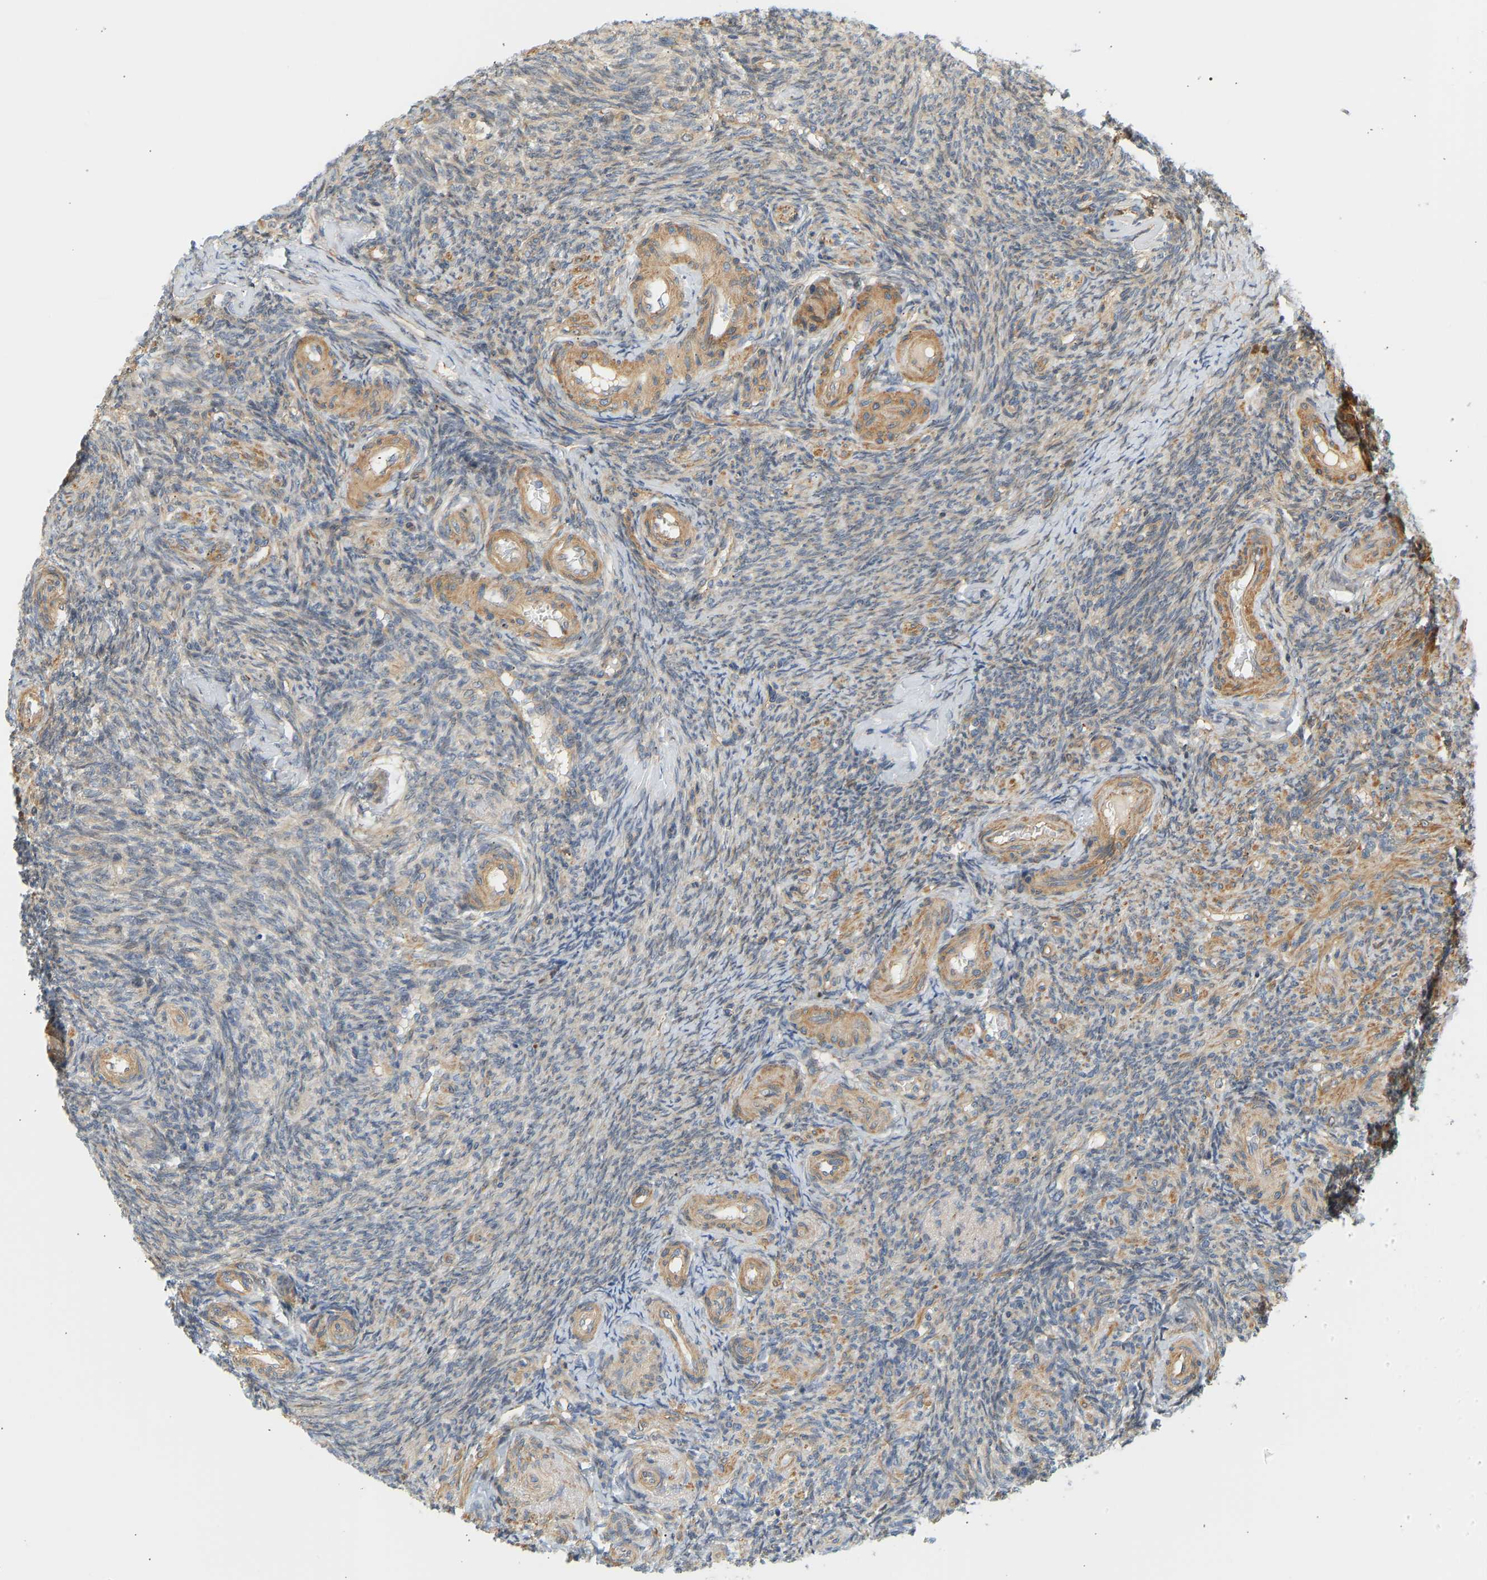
{"staining": {"intensity": "moderate", "quantity": ">75%", "location": "cytoplasmic/membranous"}, "tissue": "ovary", "cell_type": "Follicle cells", "image_type": "normal", "snomed": [{"axis": "morphology", "description": "Normal tissue, NOS"}, {"axis": "topography", "description": "Ovary"}], "caption": "Ovary stained for a protein demonstrates moderate cytoplasmic/membranous positivity in follicle cells. (Stains: DAB in brown, nuclei in blue, Microscopy: brightfield microscopy at high magnification).", "gene": "CEP57", "patient": {"sex": "female", "age": 41}}